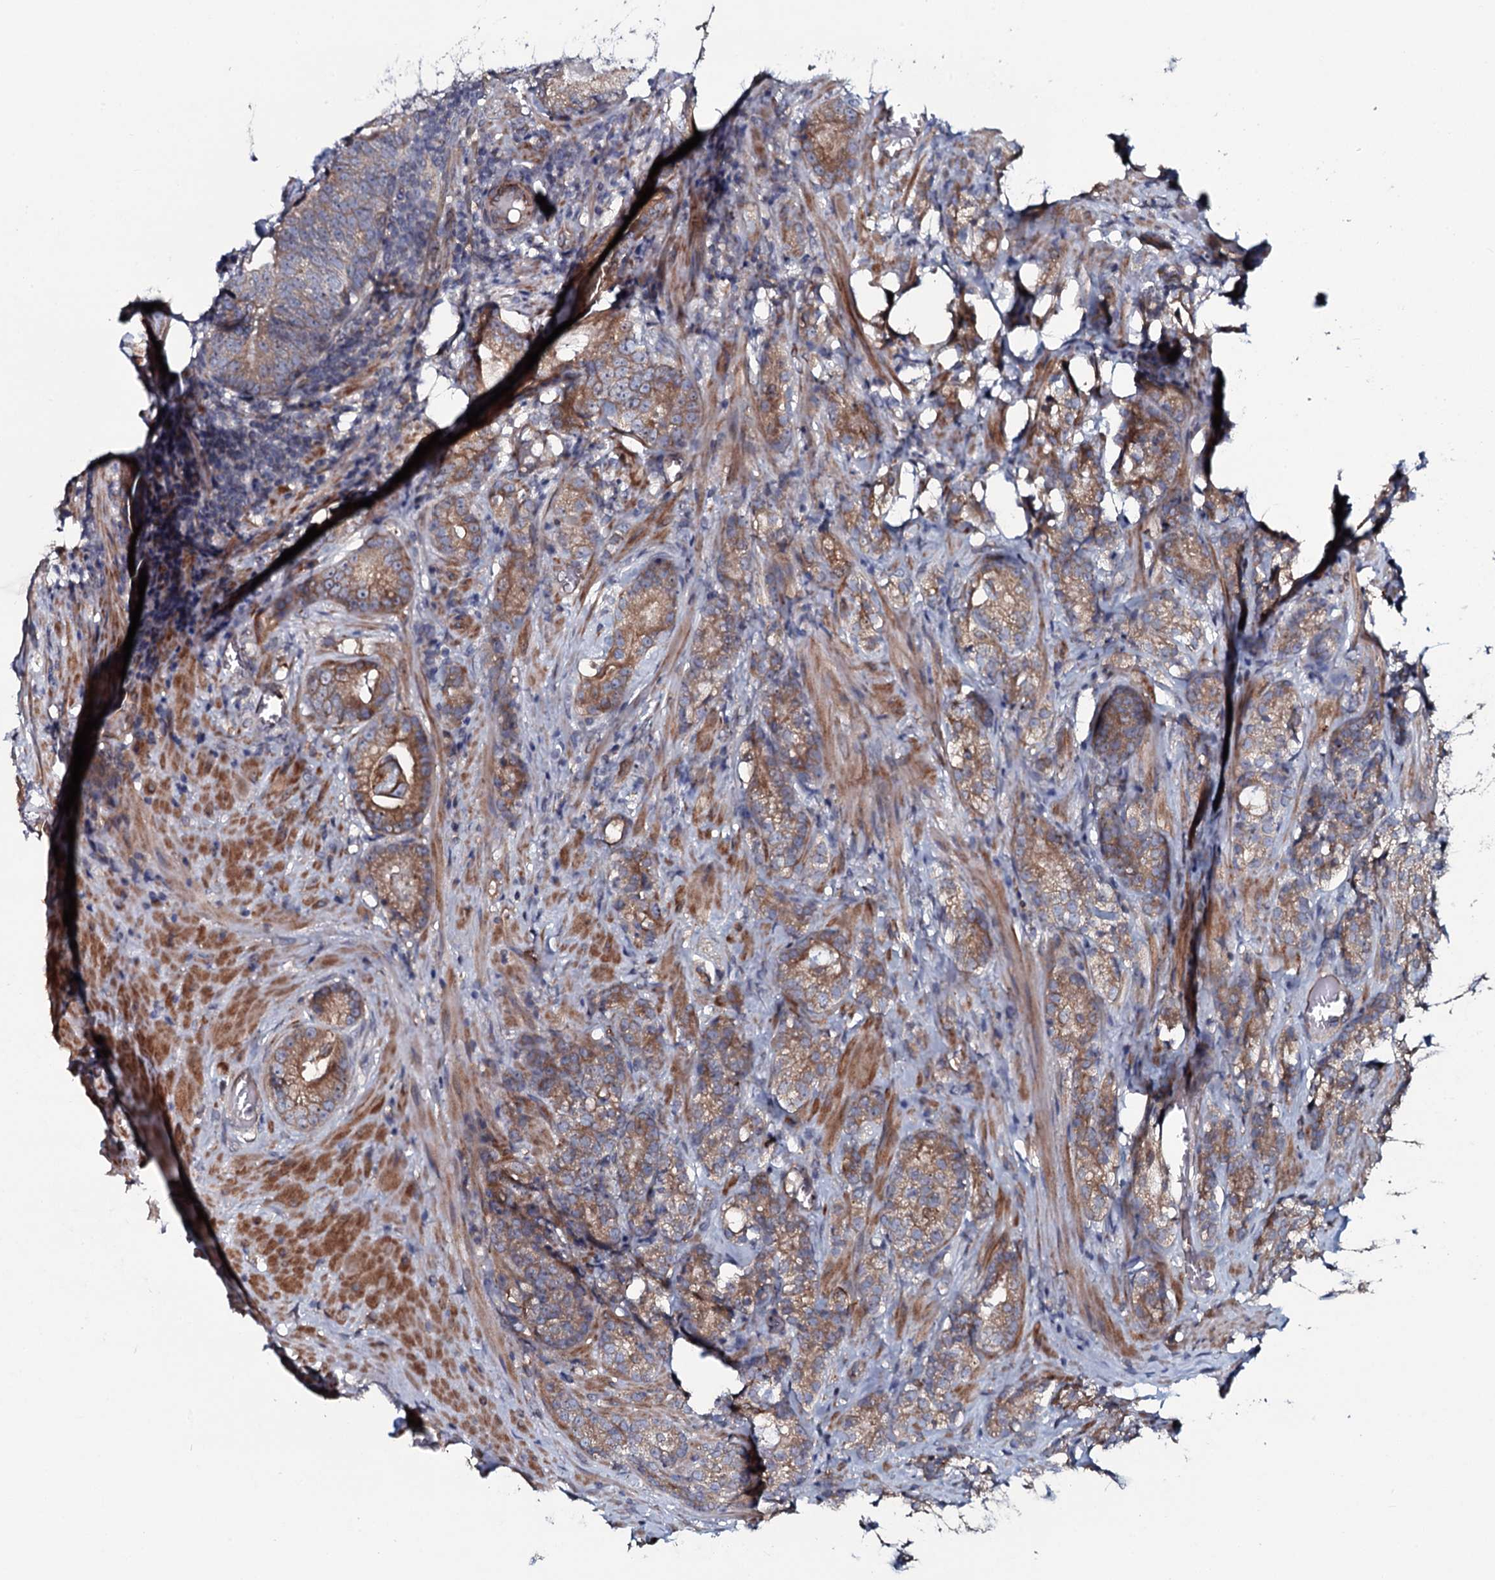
{"staining": {"intensity": "moderate", "quantity": "25%-75%", "location": "cytoplasmic/membranous"}, "tissue": "prostate cancer", "cell_type": "Tumor cells", "image_type": "cancer", "snomed": [{"axis": "morphology", "description": "Adenocarcinoma, High grade"}, {"axis": "topography", "description": "Prostate"}], "caption": "Immunohistochemical staining of adenocarcinoma (high-grade) (prostate) reveals moderate cytoplasmic/membranous protein expression in approximately 25%-75% of tumor cells. (DAB (3,3'-diaminobenzidine) = brown stain, brightfield microscopy at high magnification).", "gene": "TMEM151A", "patient": {"sex": "male", "age": 69}}